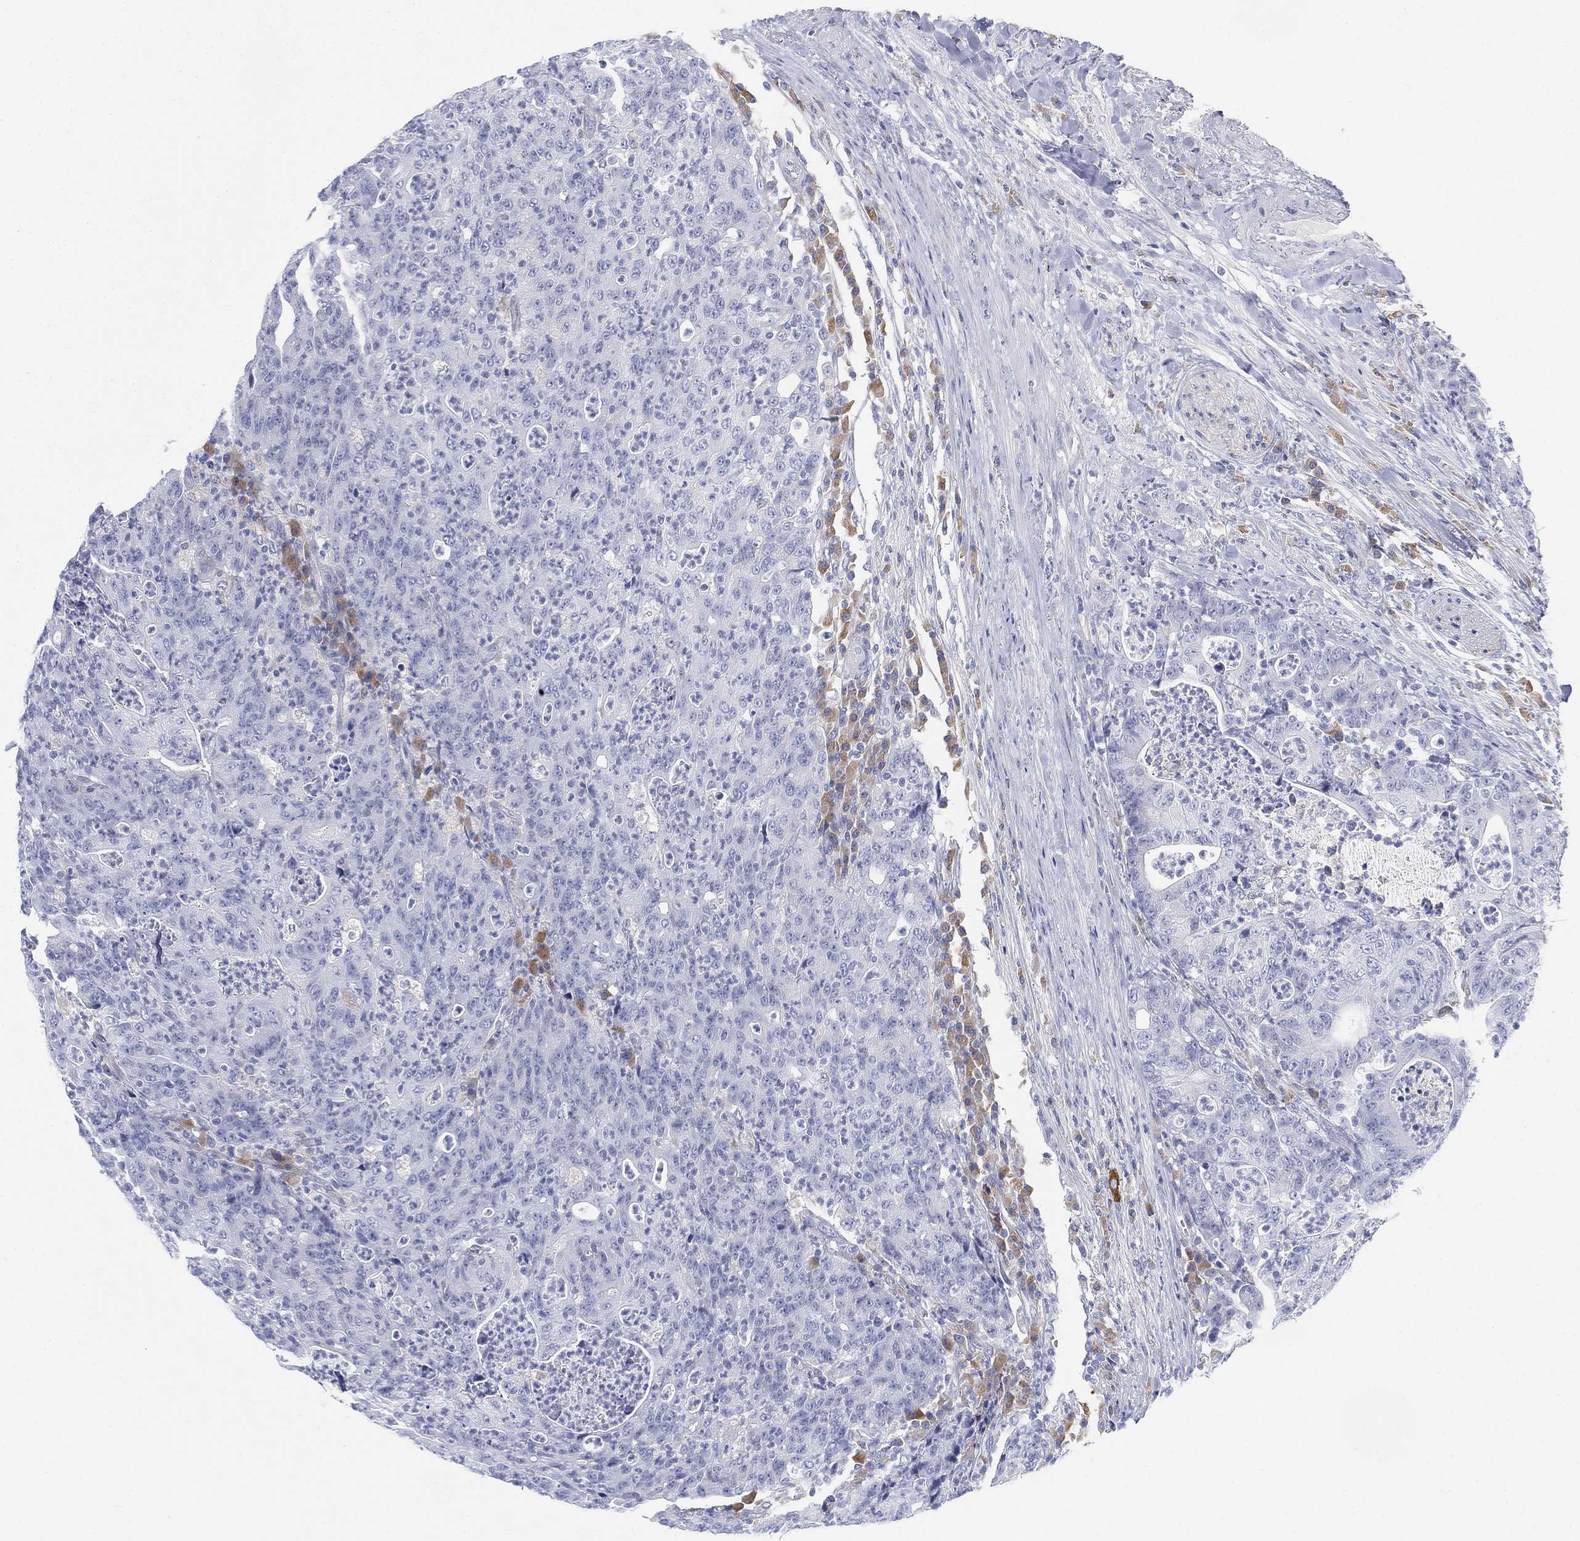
{"staining": {"intensity": "negative", "quantity": "none", "location": "none"}, "tissue": "colorectal cancer", "cell_type": "Tumor cells", "image_type": "cancer", "snomed": [{"axis": "morphology", "description": "Adenocarcinoma, NOS"}, {"axis": "topography", "description": "Colon"}], "caption": "This is a micrograph of IHC staining of colorectal cancer, which shows no positivity in tumor cells. (Stains: DAB (3,3'-diaminobenzidine) IHC with hematoxylin counter stain, Microscopy: brightfield microscopy at high magnification).", "gene": "GCNA", "patient": {"sex": "male", "age": 70}}